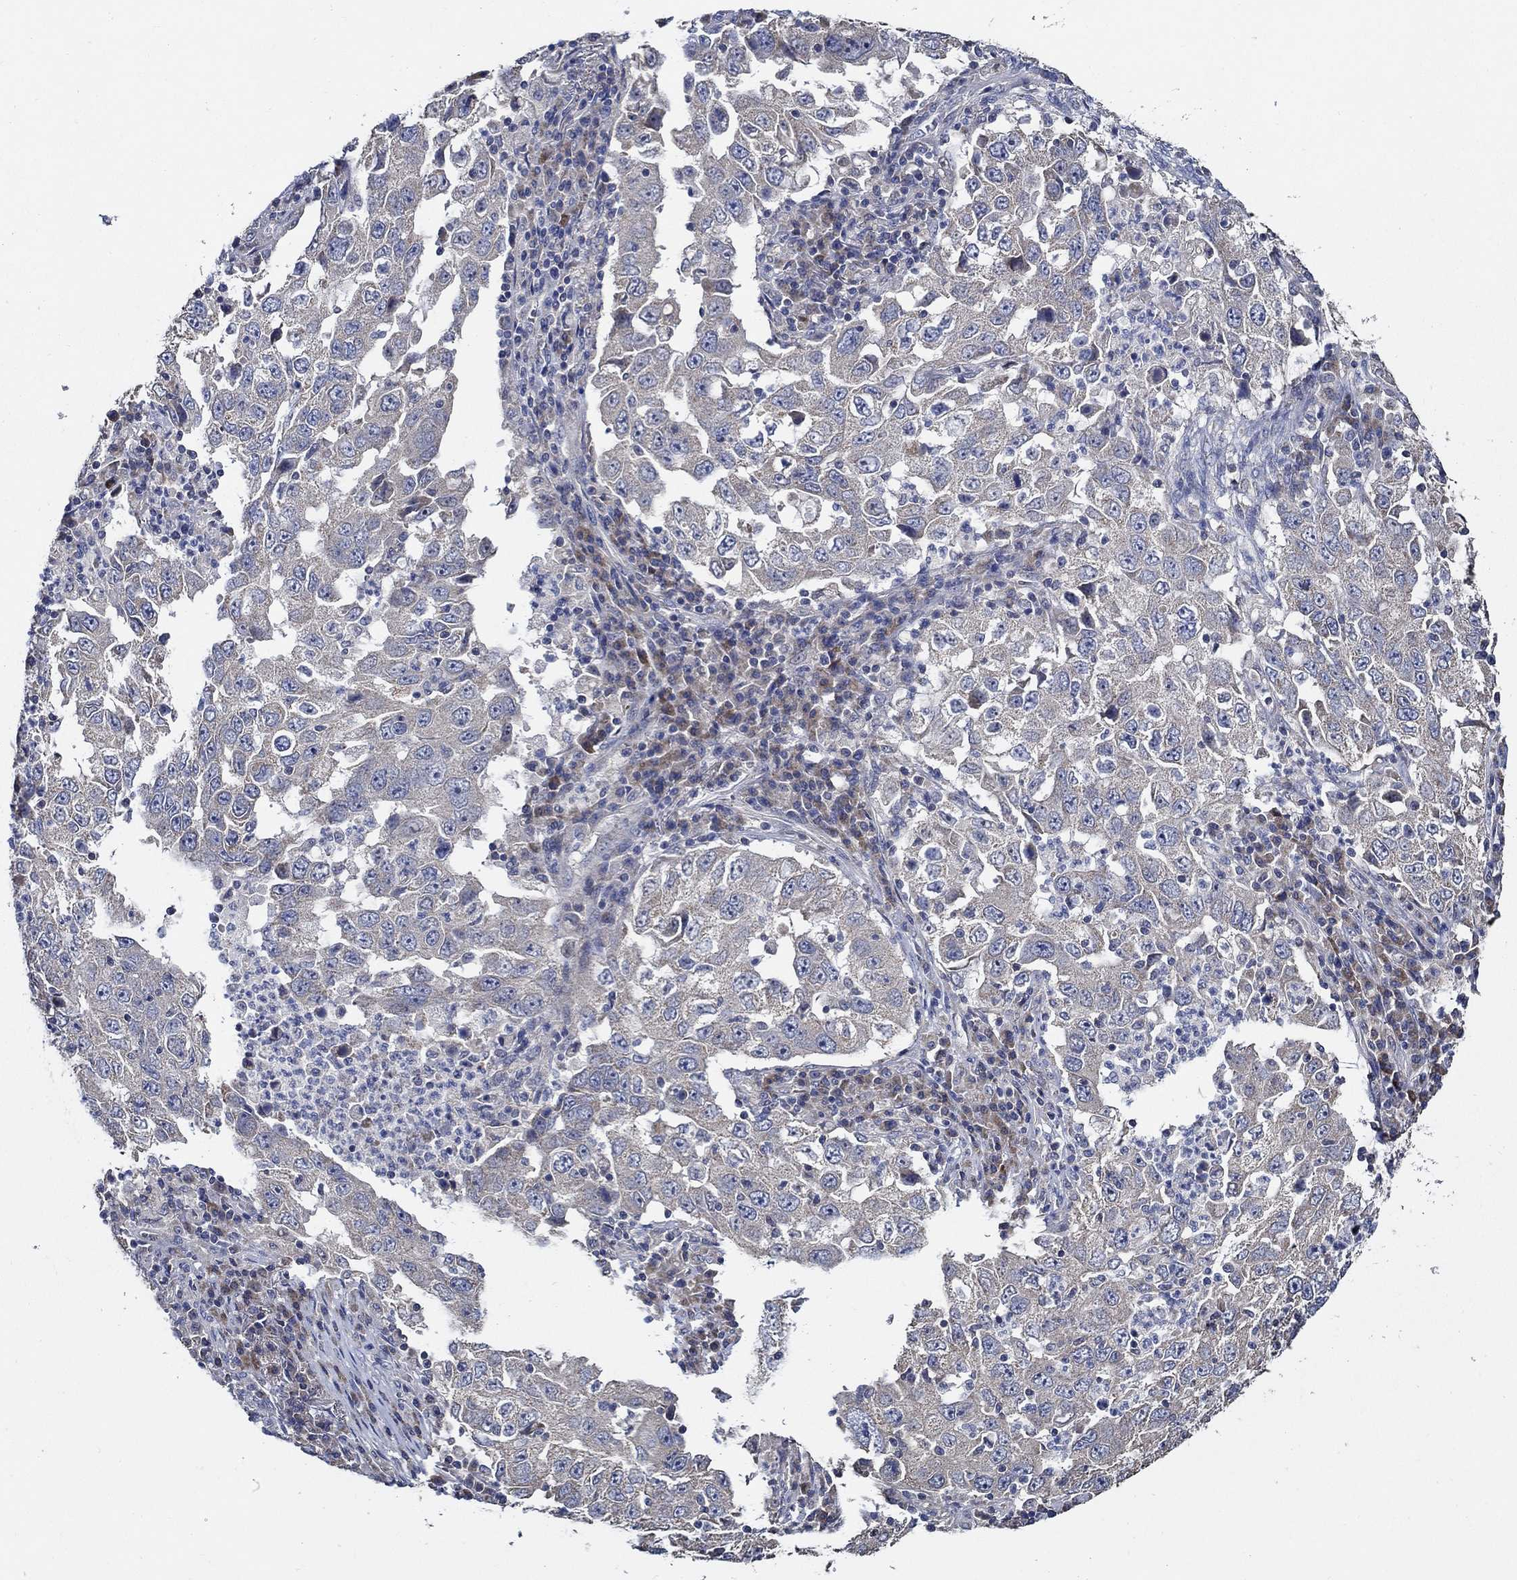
{"staining": {"intensity": "negative", "quantity": "none", "location": "none"}, "tissue": "lung cancer", "cell_type": "Tumor cells", "image_type": "cancer", "snomed": [{"axis": "morphology", "description": "Adenocarcinoma, NOS"}, {"axis": "topography", "description": "Lung"}], "caption": "IHC of adenocarcinoma (lung) displays no positivity in tumor cells.", "gene": "WDR53", "patient": {"sex": "male", "age": 73}}